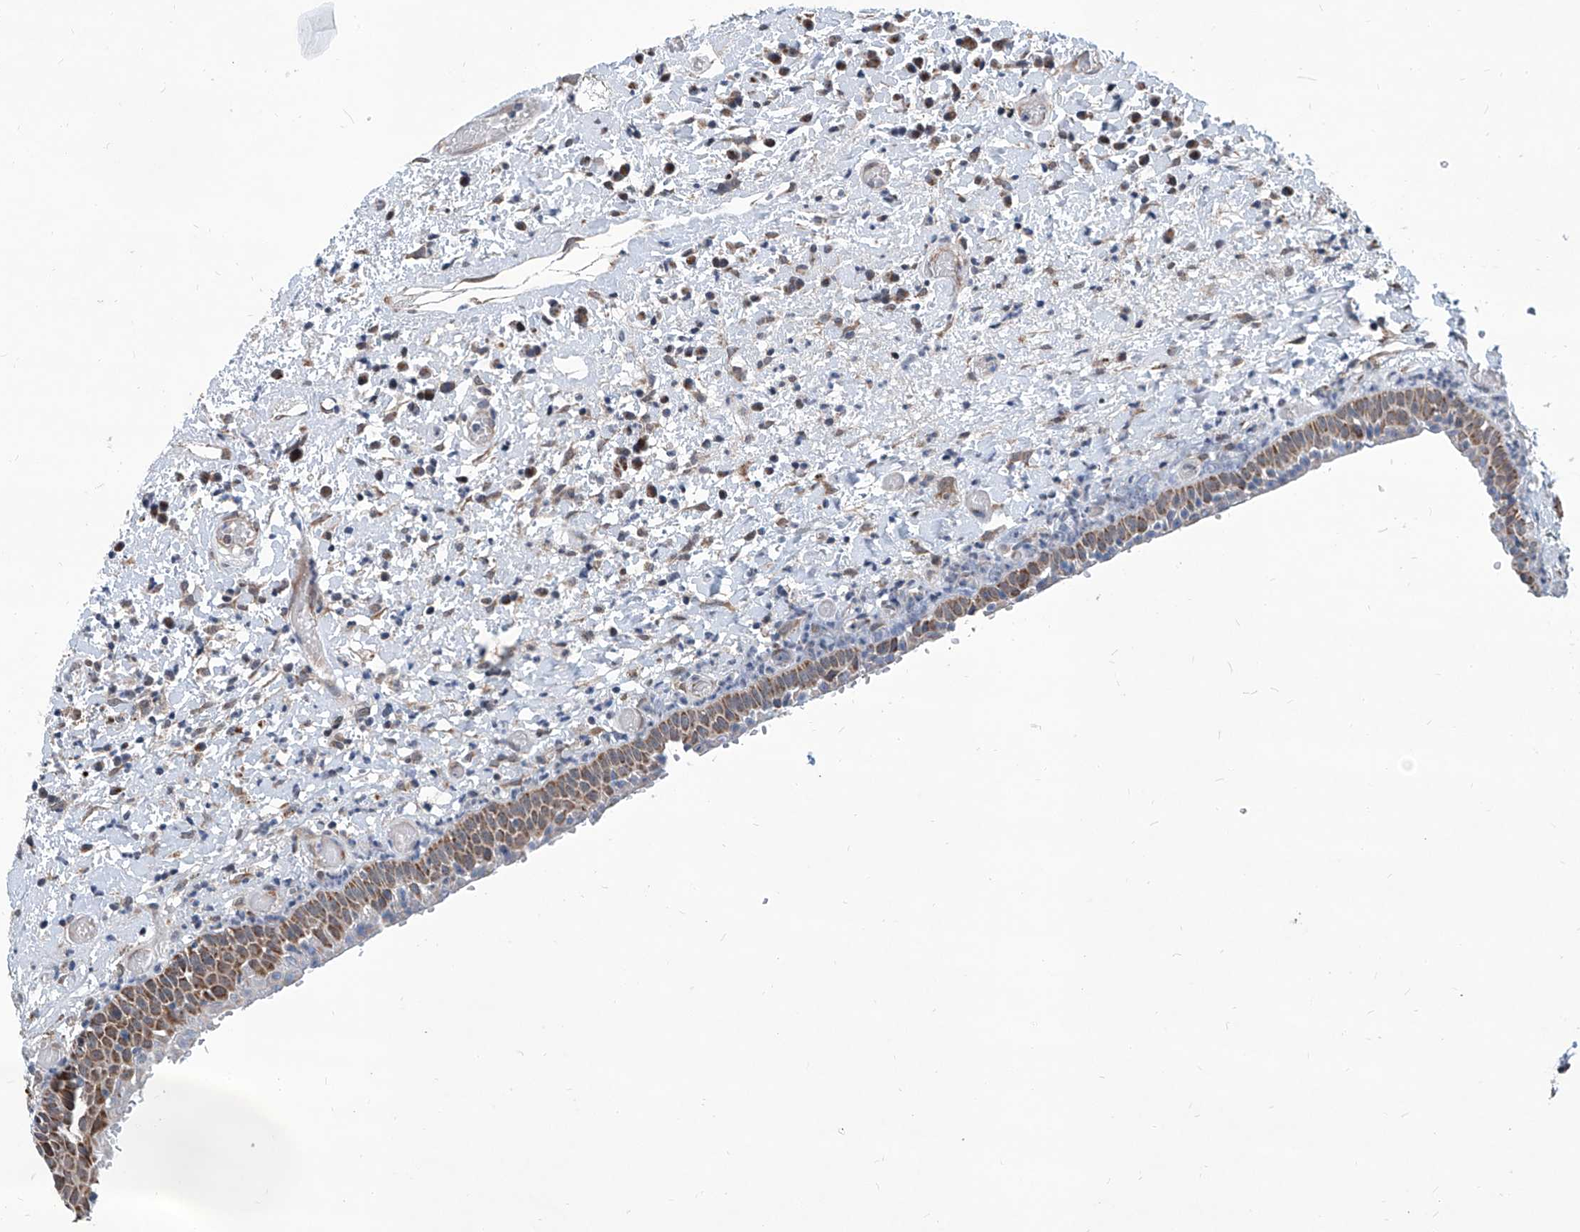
{"staining": {"intensity": "moderate", "quantity": "25%-75%", "location": "cytoplasmic/membranous"}, "tissue": "oral mucosa", "cell_type": "Squamous epithelial cells", "image_type": "normal", "snomed": [{"axis": "morphology", "description": "Normal tissue, NOS"}, {"axis": "topography", "description": "Oral tissue"}], "caption": "An image of oral mucosa stained for a protein shows moderate cytoplasmic/membranous brown staining in squamous epithelial cells.", "gene": "USP48", "patient": {"sex": "female", "age": 76}}